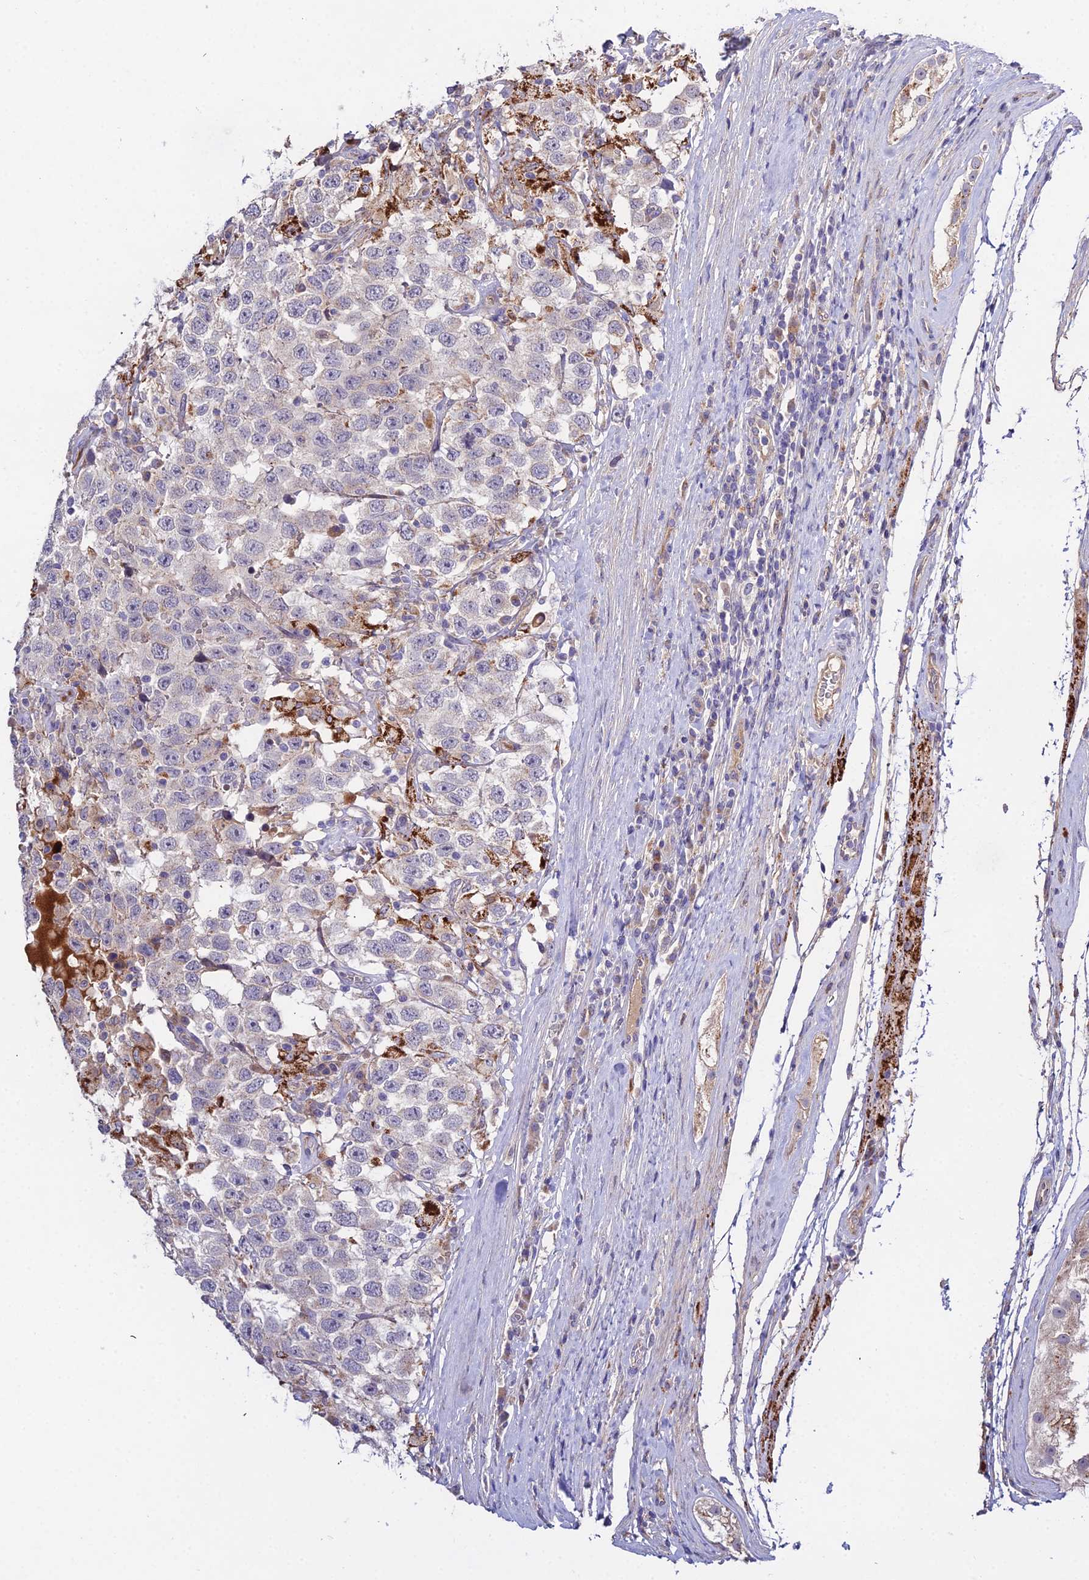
{"staining": {"intensity": "negative", "quantity": "none", "location": "none"}, "tissue": "testis cancer", "cell_type": "Tumor cells", "image_type": "cancer", "snomed": [{"axis": "morphology", "description": "Seminoma, NOS"}, {"axis": "topography", "description": "Testis"}], "caption": "Protein analysis of seminoma (testis) exhibits no significant staining in tumor cells. (Brightfield microscopy of DAB (3,3'-diaminobenzidine) immunohistochemistry (IHC) at high magnification).", "gene": "EID2", "patient": {"sex": "male", "age": 41}}